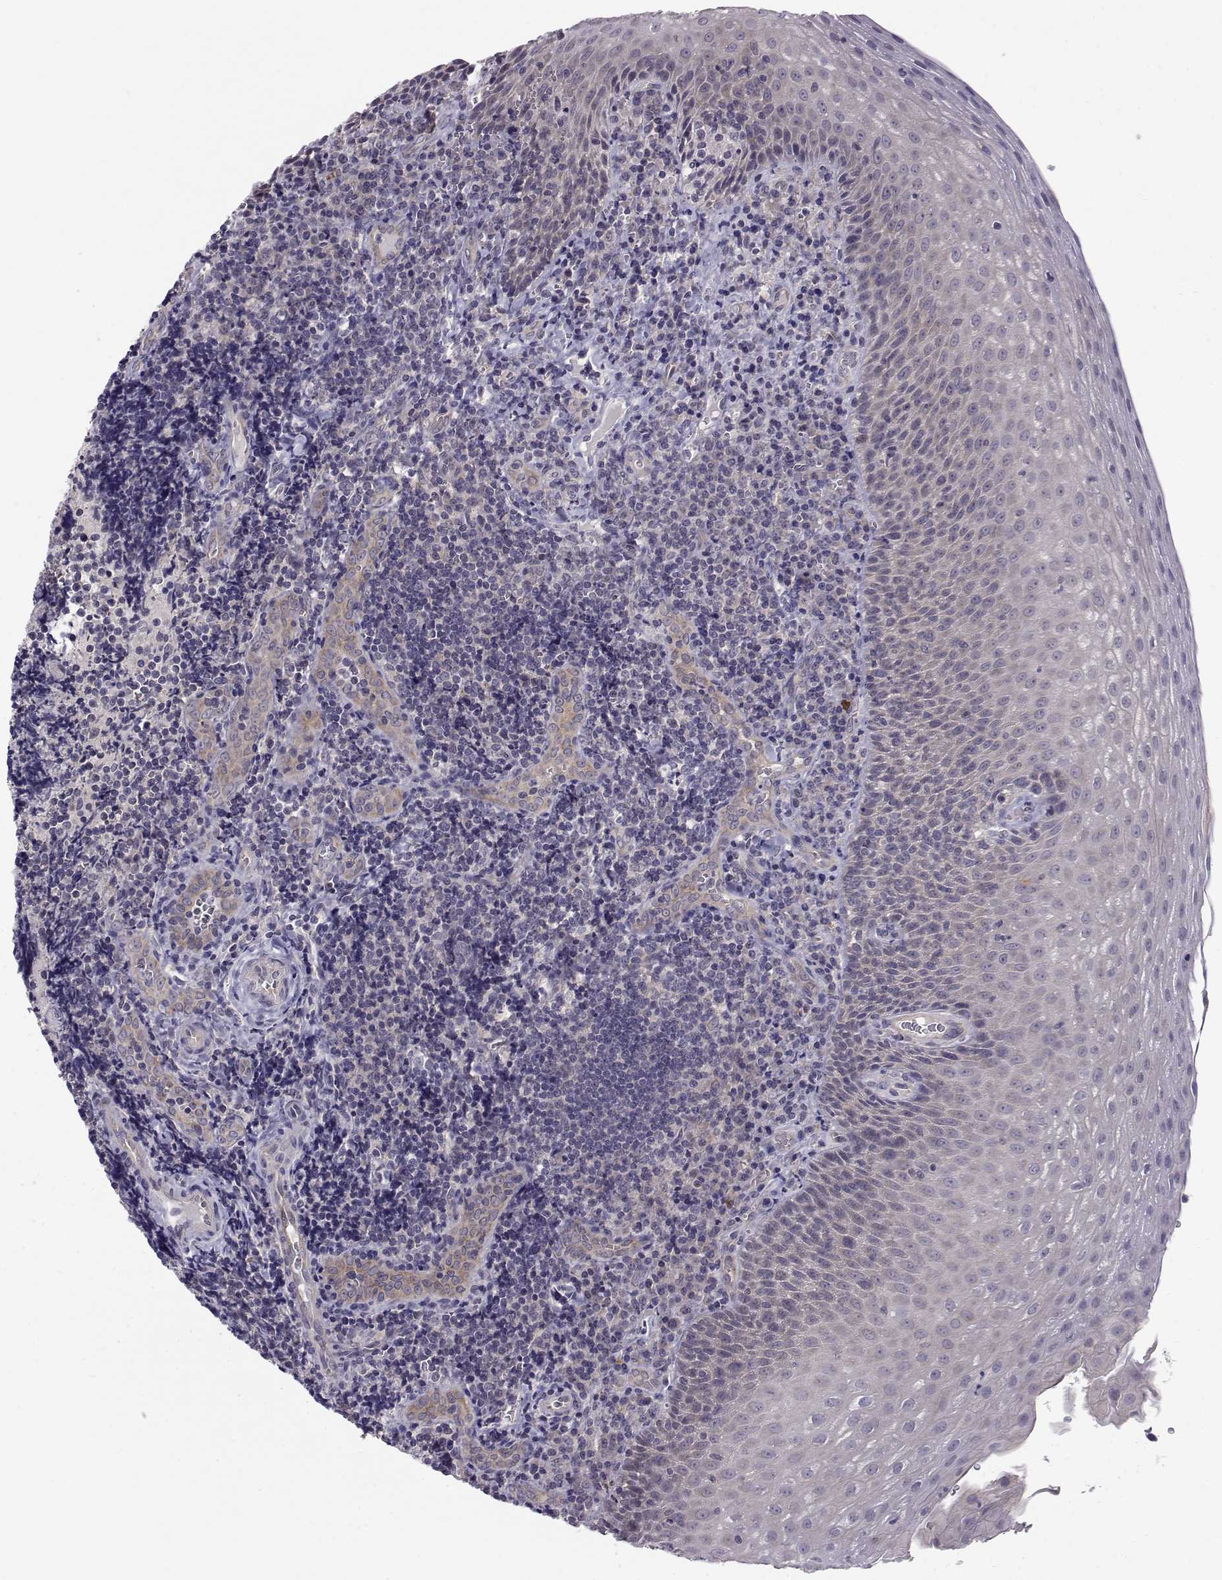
{"staining": {"intensity": "negative", "quantity": "none", "location": "none"}, "tissue": "tonsil", "cell_type": "Germinal center cells", "image_type": "normal", "snomed": [{"axis": "morphology", "description": "Normal tissue, NOS"}, {"axis": "morphology", "description": "Inflammation, NOS"}, {"axis": "topography", "description": "Tonsil"}], "caption": "The immunohistochemistry image has no significant staining in germinal center cells of tonsil. (DAB (3,3'-diaminobenzidine) IHC, high magnification).", "gene": "PEX5L", "patient": {"sex": "female", "age": 31}}